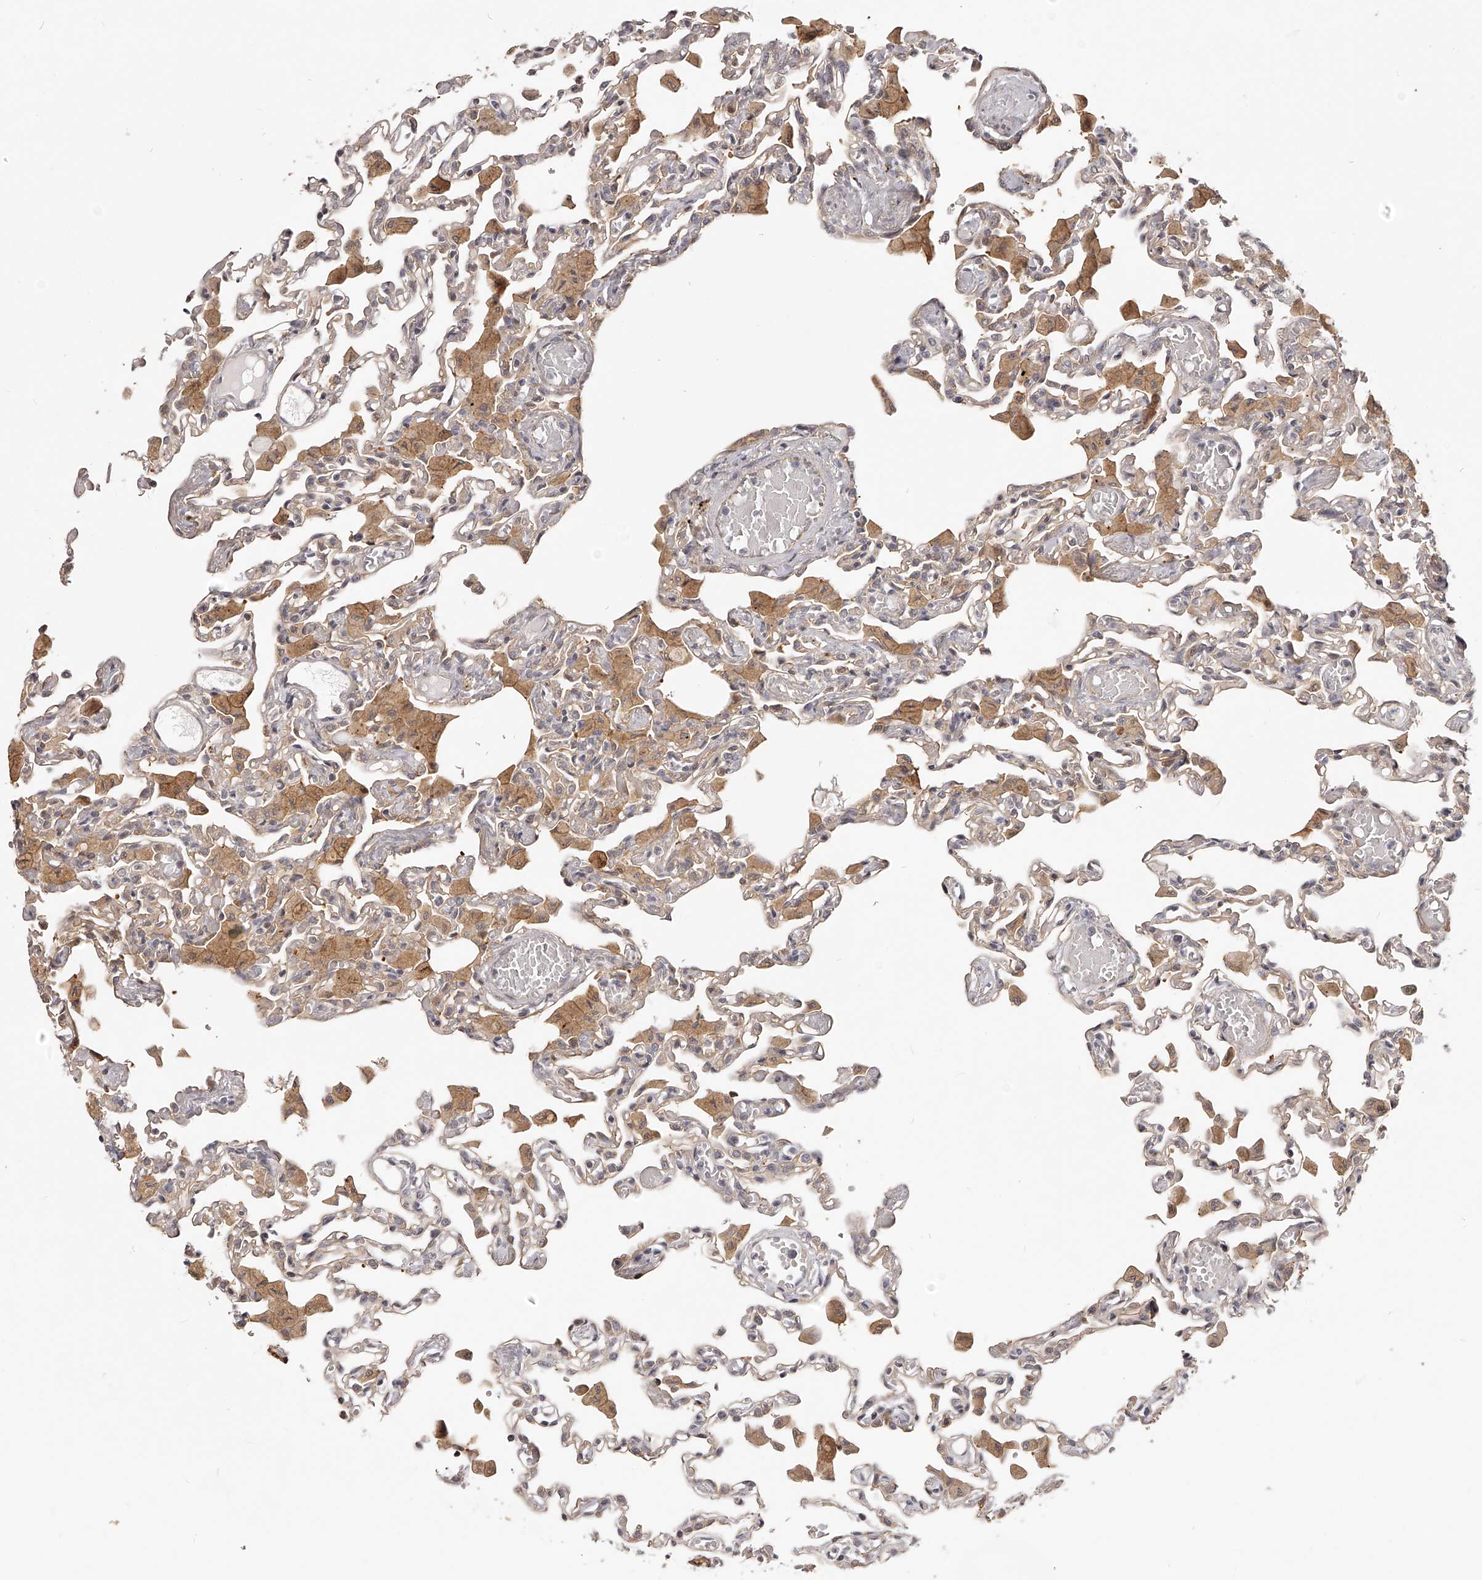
{"staining": {"intensity": "weak", "quantity": "25%-75%", "location": "cytoplasmic/membranous"}, "tissue": "lung", "cell_type": "Alveolar cells", "image_type": "normal", "snomed": [{"axis": "morphology", "description": "Normal tissue, NOS"}, {"axis": "topography", "description": "Bronchus"}, {"axis": "topography", "description": "Lung"}], "caption": "Protein expression analysis of unremarkable lung demonstrates weak cytoplasmic/membranous expression in about 25%-75% of alveolar cells. Immunohistochemistry (ihc) stains the protein of interest in brown and the nuclei are stained blue.", "gene": "ZNF582", "patient": {"sex": "female", "age": 49}}